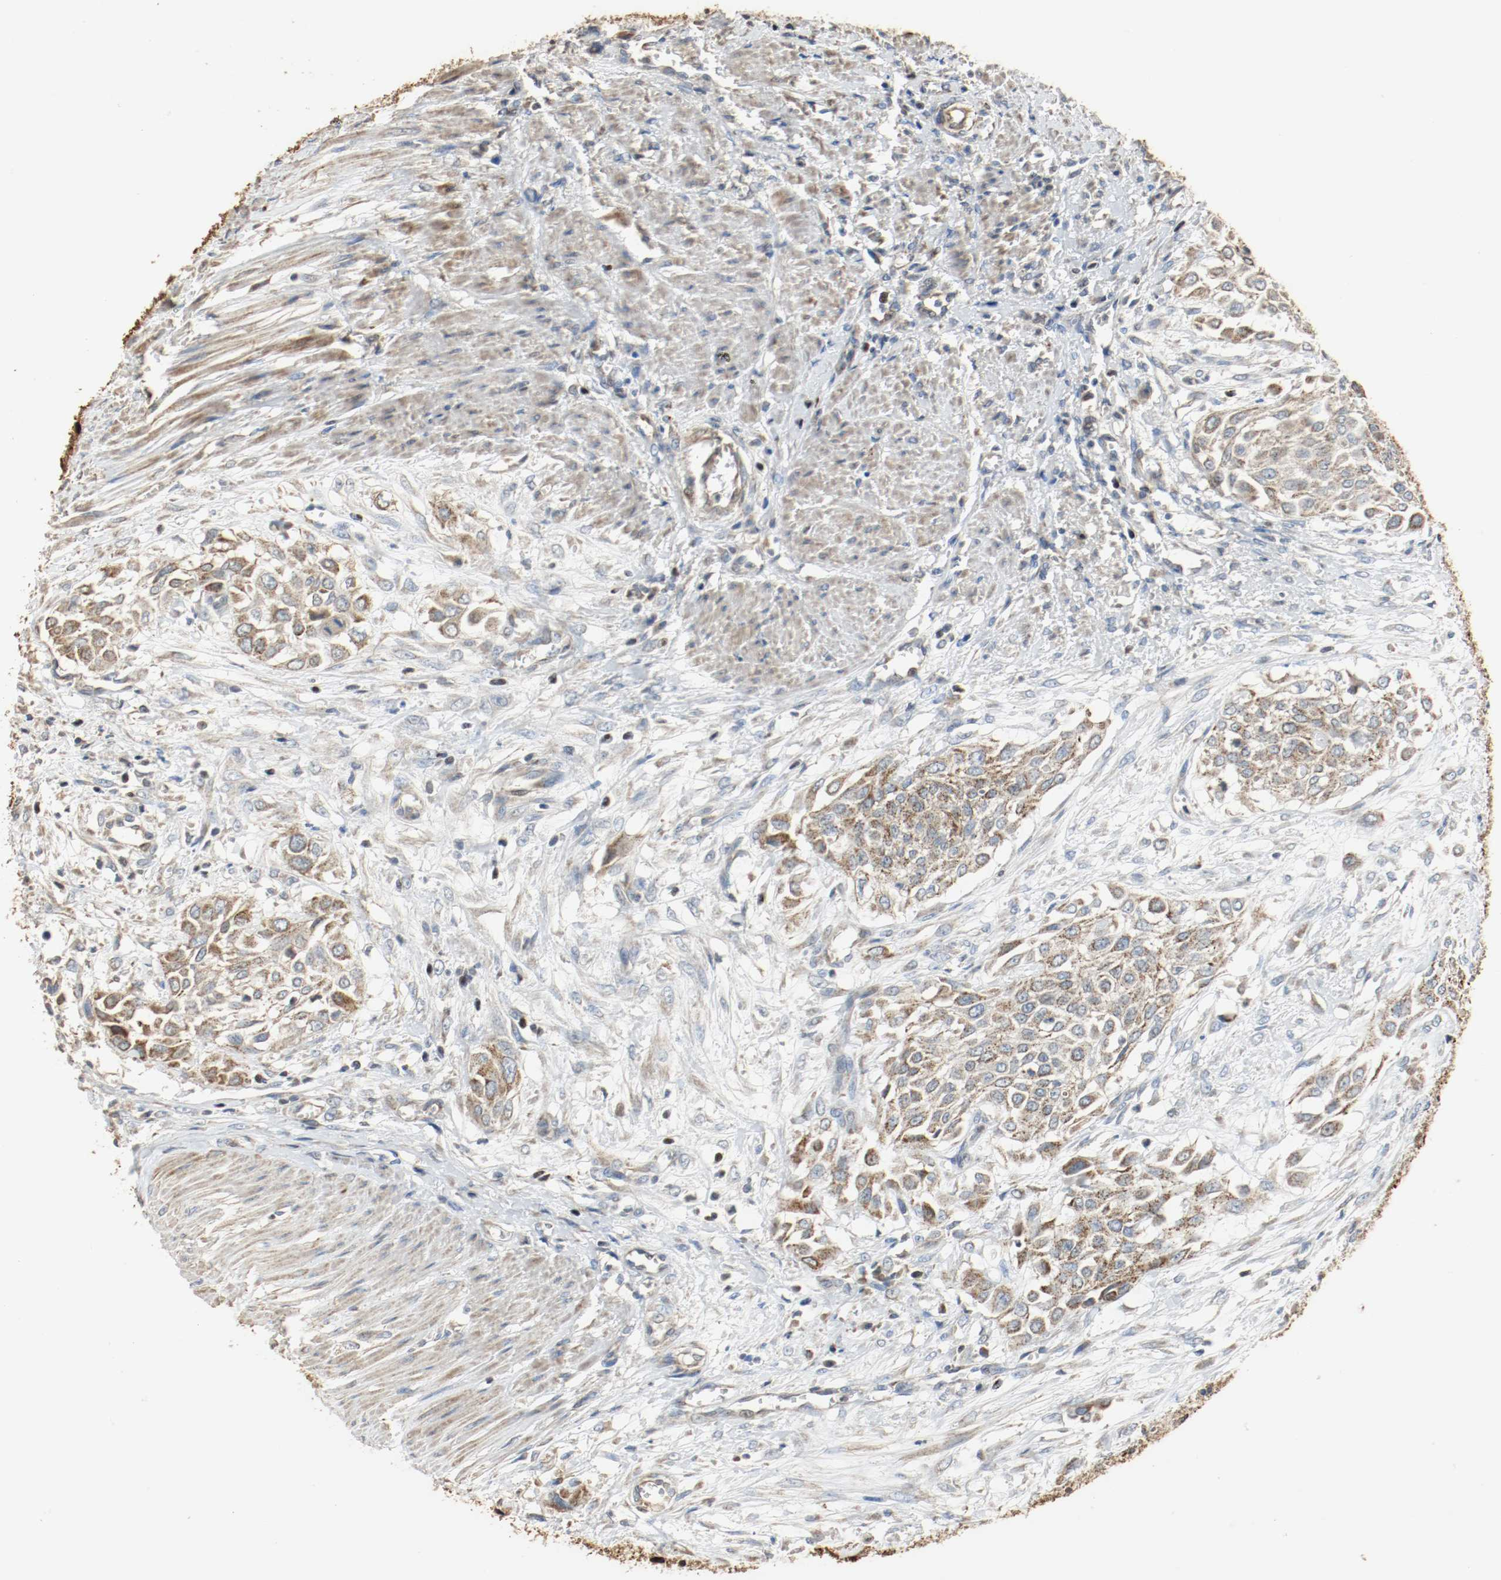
{"staining": {"intensity": "moderate", "quantity": ">75%", "location": "cytoplasmic/membranous"}, "tissue": "urothelial cancer", "cell_type": "Tumor cells", "image_type": "cancer", "snomed": [{"axis": "morphology", "description": "Urothelial carcinoma, High grade"}, {"axis": "topography", "description": "Urinary bladder"}], "caption": "A photomicrograph of high-grade urothelial carcinoma stained for a protein displays moderate cytoplasmic/membranous brown staining in tumor cells.", "gene": "ALDH4A1", "patient": {"sex": "male", "age": 57}}